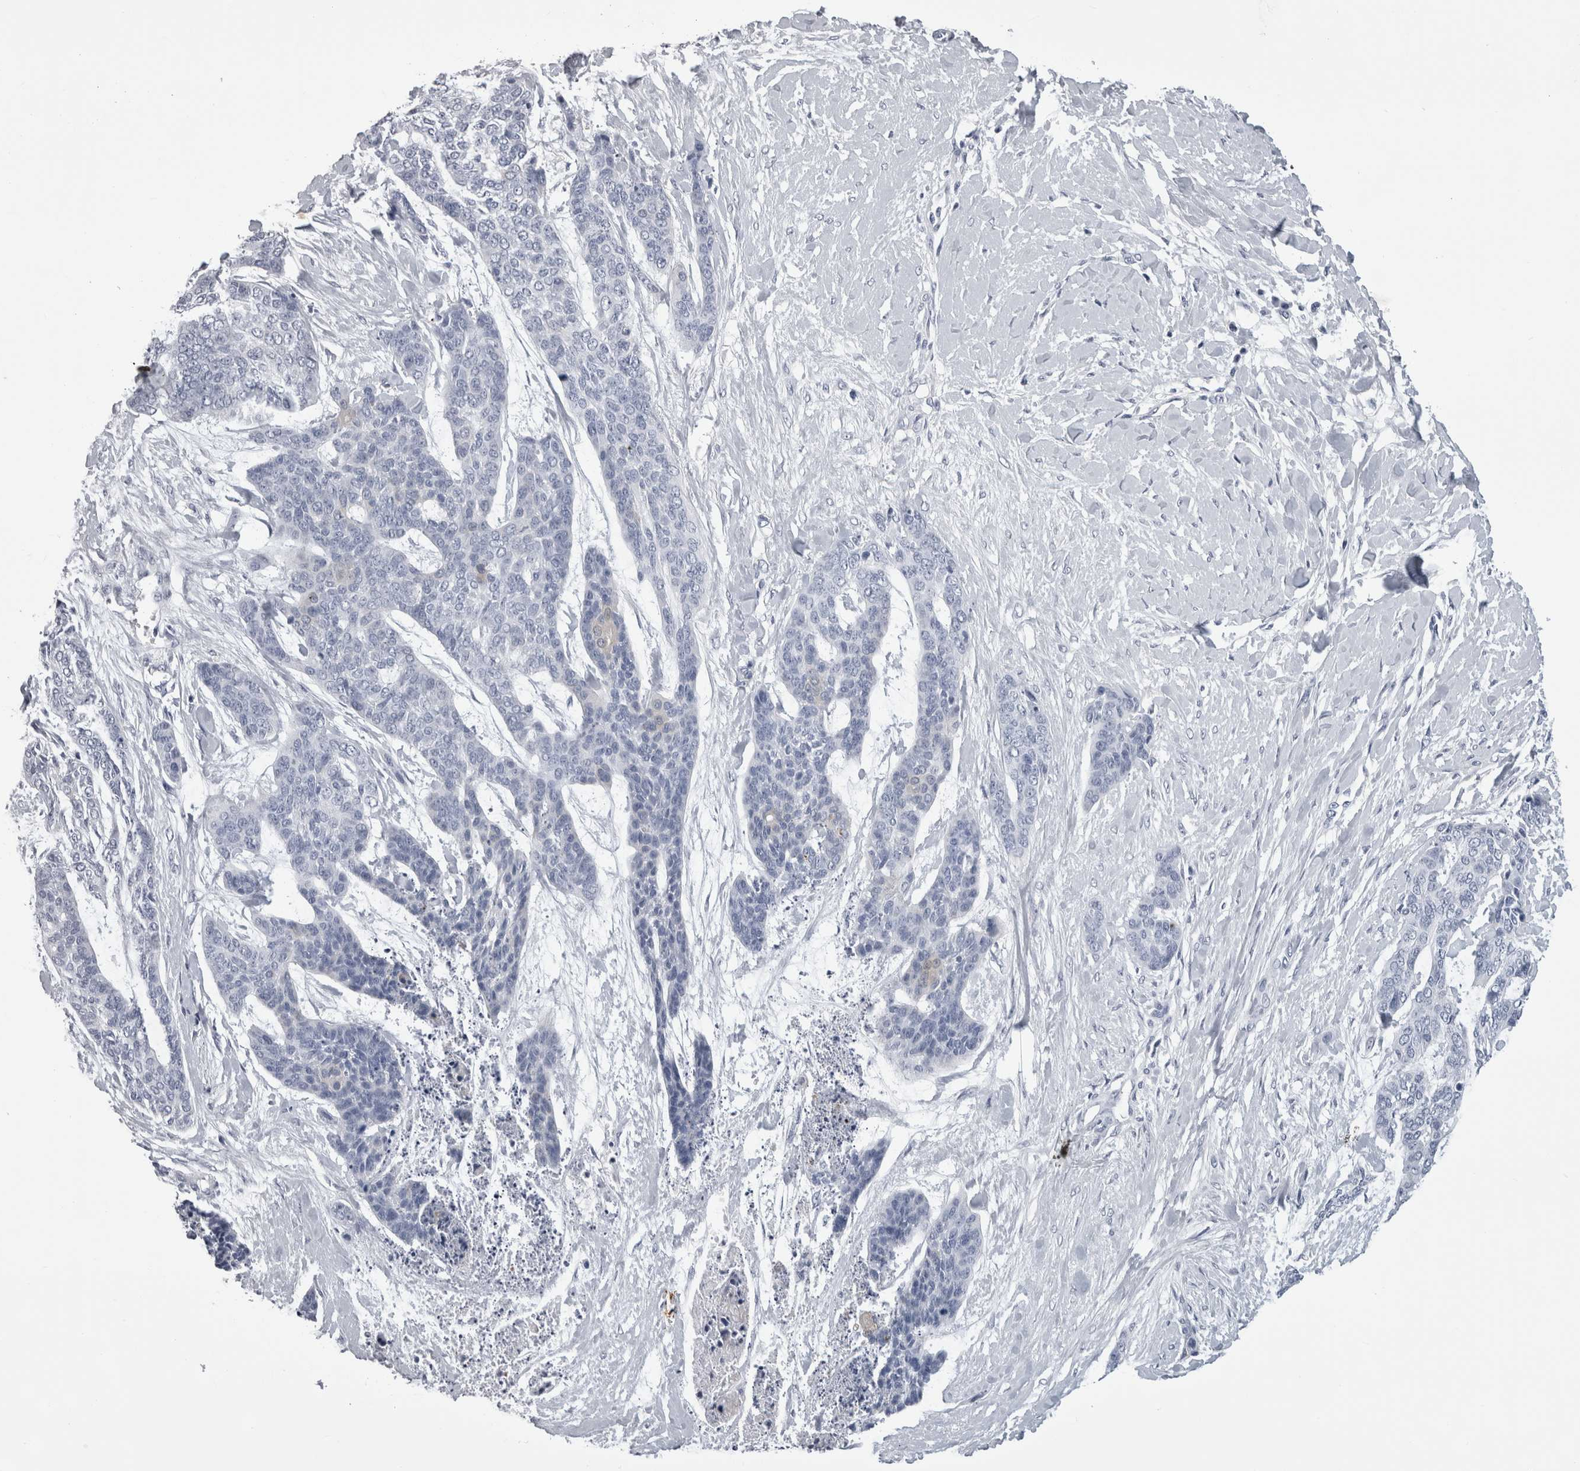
{"staining": {"intensity": "negative", "quantity": "none", "location": "none"}, "tissue": "skin cancer", "cell_type": "Tumor cells", "image_type": "cancer", "snomed": [{"axis": "morphology", "description": "Basal cell carcinoma"}, {"axis": "topography", "description": "Skin"}], "caption": "Human skin cancer stained for a protein using immunohistochemistry (IHC) shows no positivity in tumor cells.", "gene": "ALDH8A1", "patient": {"sex": "female", "age": 64}}